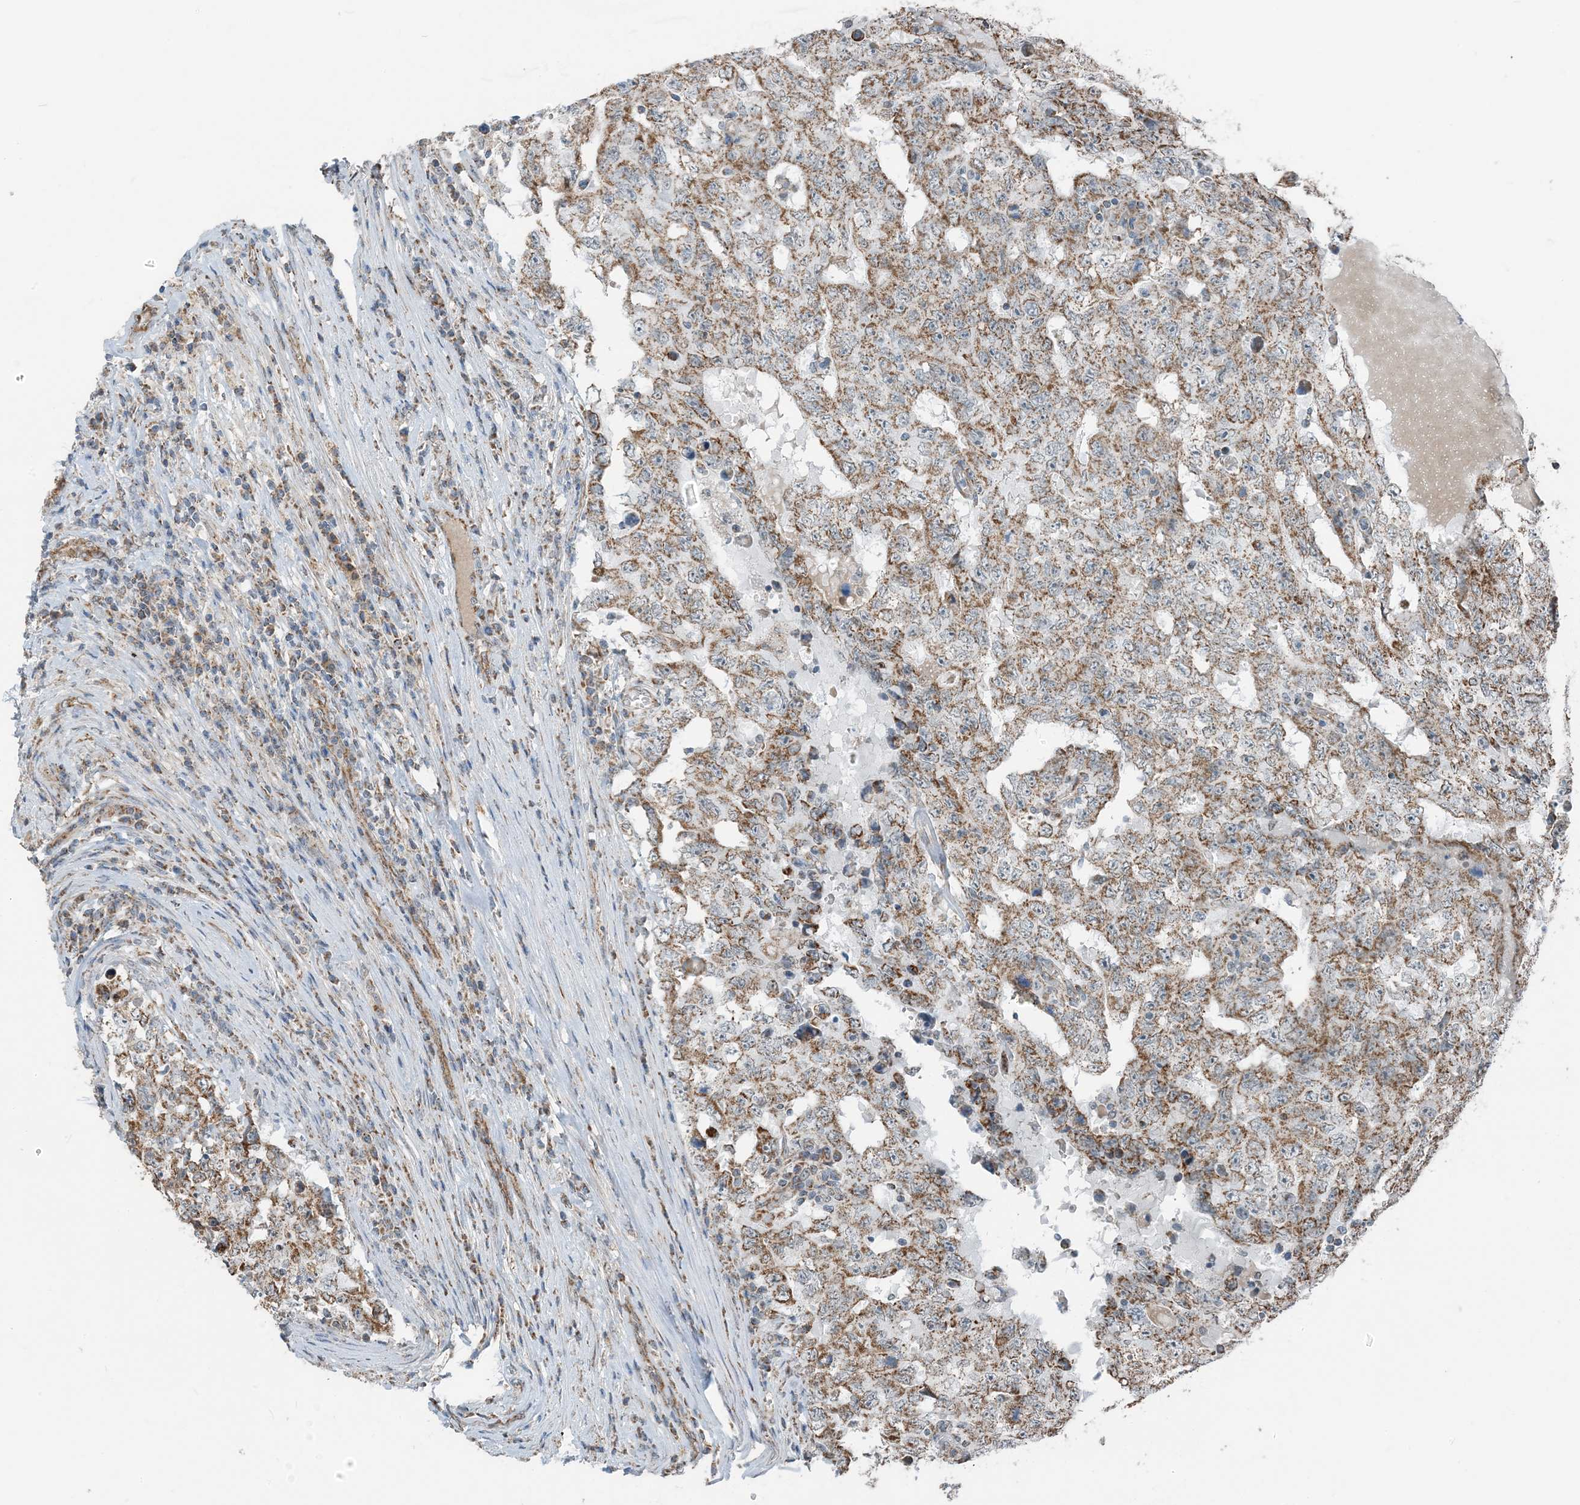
{"staining": {"intensity": "moderate", "quantity": ">75%", "location": "cytoplasmic/membranous"}, "tissue": "testis cancer", "cell_type": "Tumor cells", "image_type": "cancer", "snomed": [{"axis": "morphology", "description": "Carcinoma, Embryonal, NOS"}, {"axis": "topography", "description": "Testis"}], "caption": "Testis cancer was stained to show a protein in brown. There is medium levels of moderate cytoplasmic/membranous expression in approximately >75% of tumor cells.", "gene": "PILRB", "patient": {"sex": "male", "age": 26}}